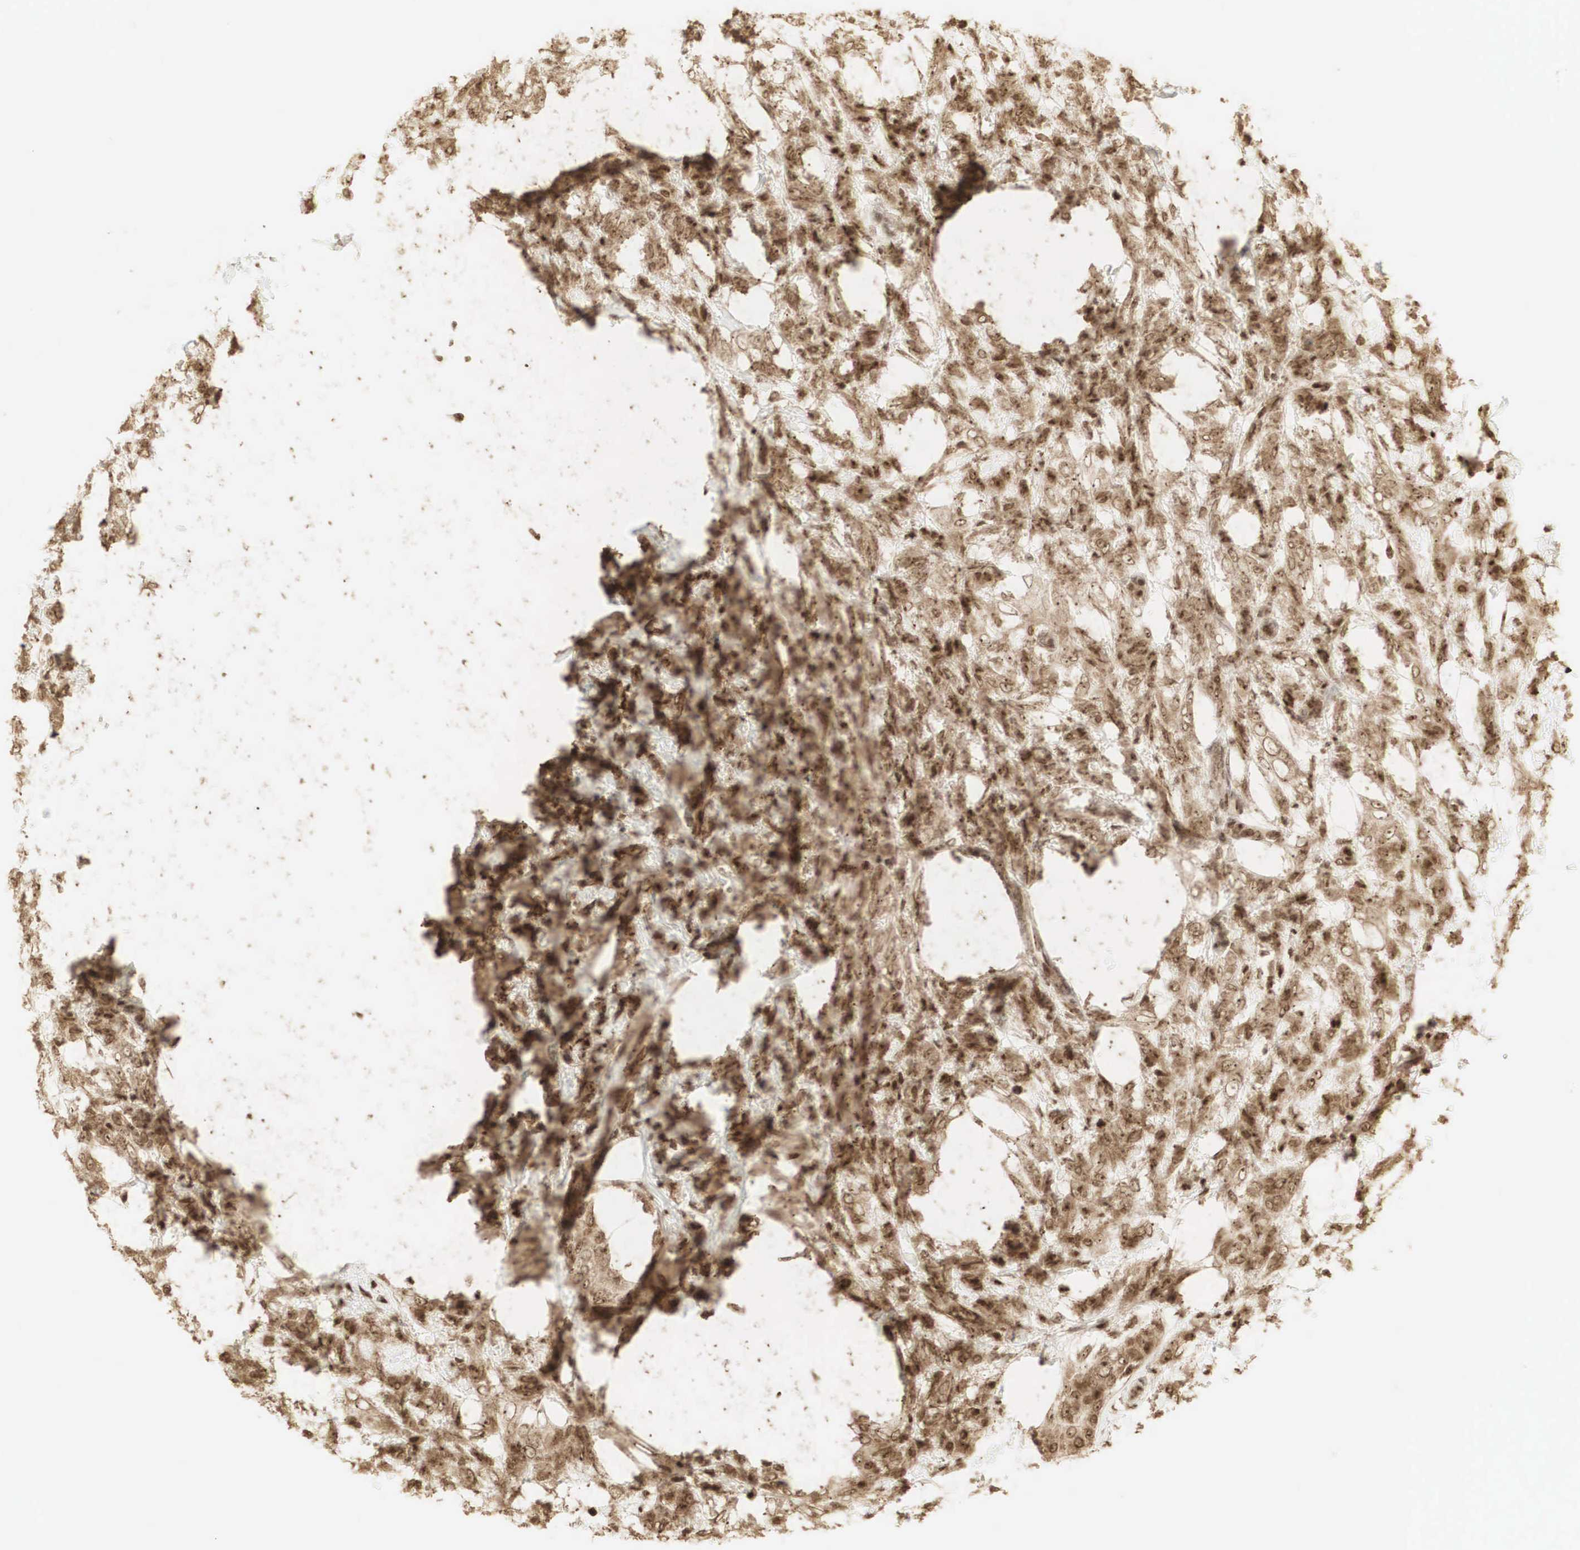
{"staining": {"intensity": "strong", "quantity": ">75%", "location": "cytoplasmic/membranous,nuclear"}, "tissue": "breast cancer", "cell_type": "Tumor cells", "image_type": "cancer", "snomed": [{"axis": "morphology", "description": "Duct carcinoma"}, {"axis": "topography", "description": "Breast"}], "caption": "The photomicrograph reveals a brown stain indicating the presence of a protein in the cytoplasmic/membranous and nuclear of tumor cells in invasive ductal carcinoma (breast).", "gene": "RNF113A", "patient": {"sex": "female", "age": 53}}